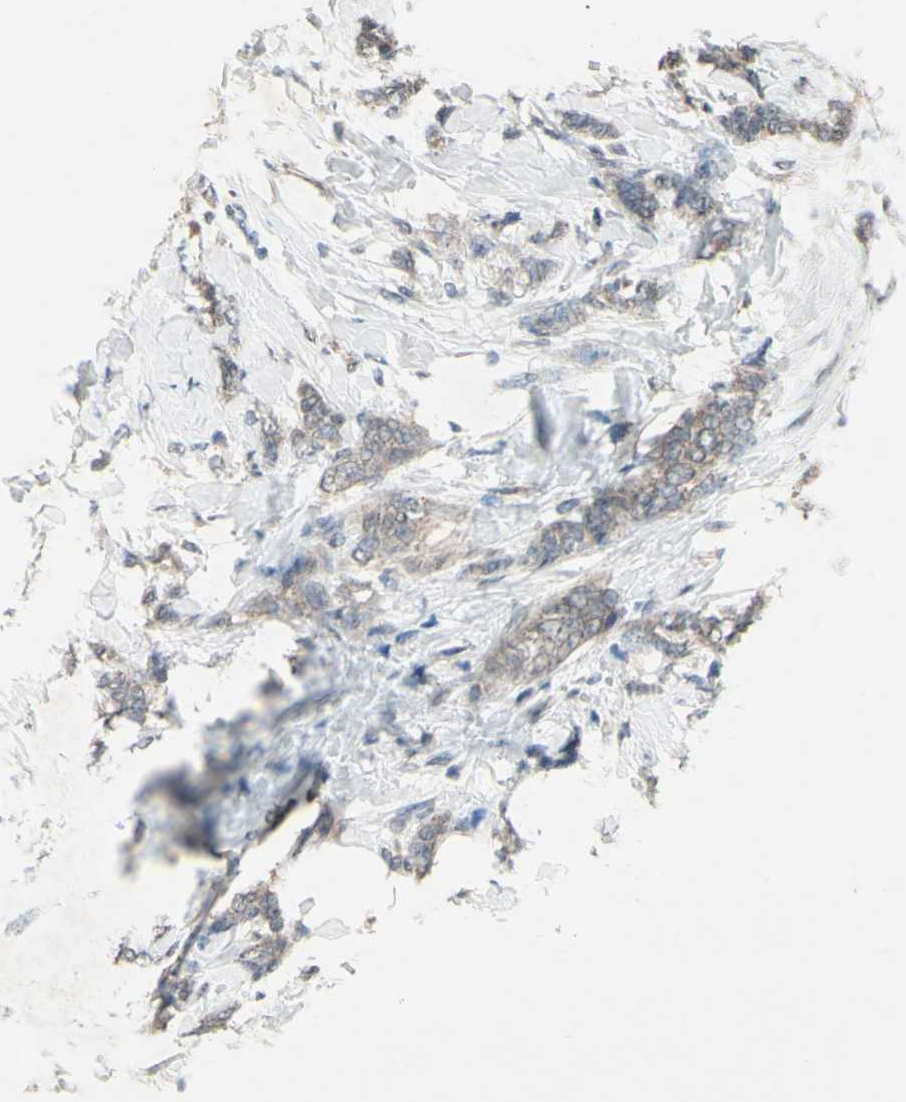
{"staining": {"intensity": "weak", "quantity": ">75%", "location": "cytoplasmic/membranous"}, "tissue": "breast cancer", "cell_type": "Tumor cells", "image_type": "cancer", "snomed": [{"axis": "morphology", "description": "Lobular carcinoma, in situ"}, {"axis": "morphology", "description": "Lobular carcinoma"}, {"axis": "topography", "description": "Breast"}], "caption": "Breast cancer stained with a protein marker reveals weak staining in tumor cells.", "gene": "CDCP1", "patient": {"sex": "female", "age": 41}}